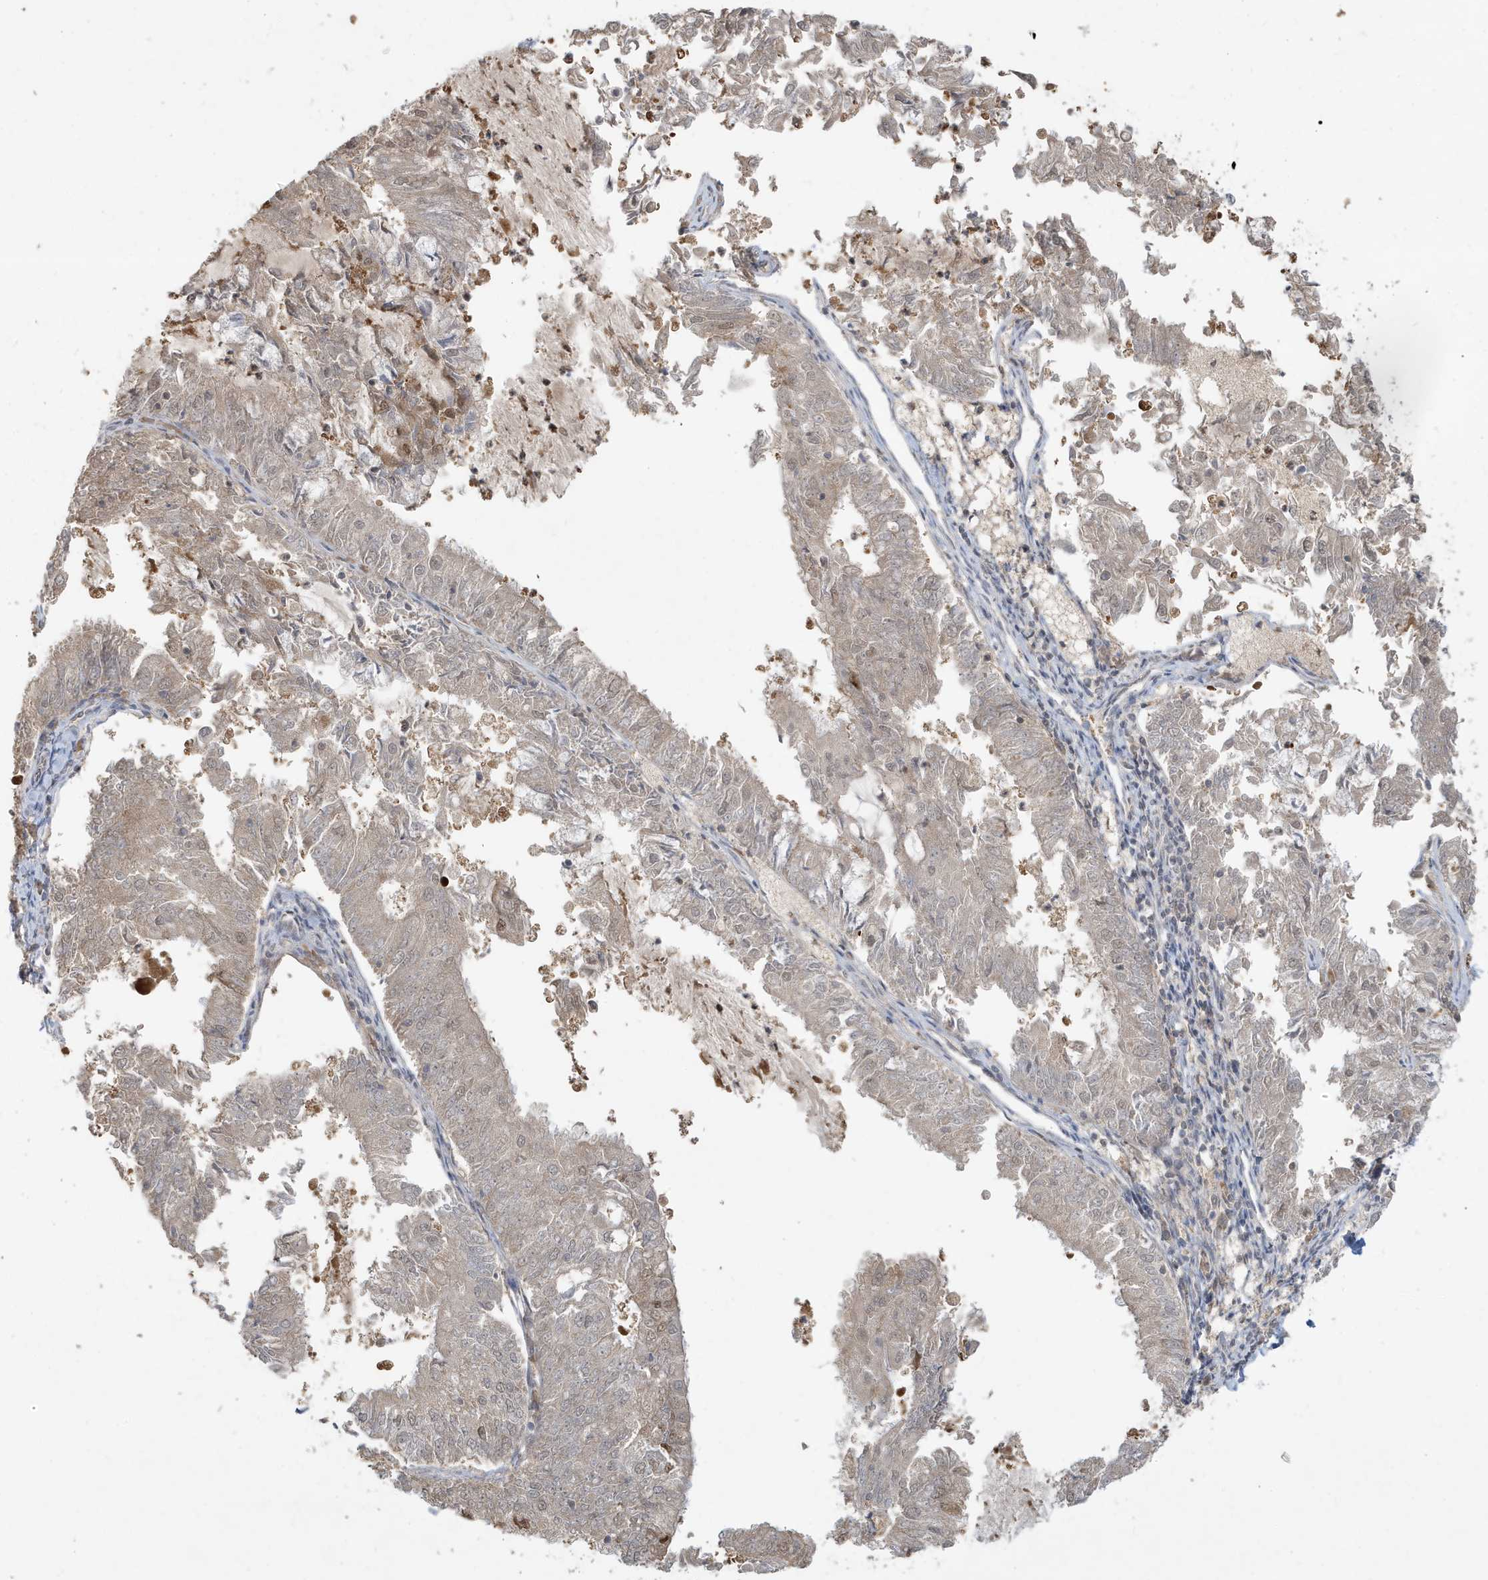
{"staining": {"intensity": "weak", "quantity": "25%-75%", "location": "cytoplasmic/membranous"}, "tissue": "endometrial cancer", "cell_type": "Tumor cells", "image_type": "cancer", "snomed": [{"axis": "morphology", "description": "Adenocarcinoma, NOS"}, {"axis": "topography", "description": "Endometrium"}], "caption": "This photomicrograph shows endometrial adenocarcinoma stained with immunohistochemistry (IHC) to label a protein in brown. The cytoplasmic/membranous of tumor cells show weak positivity for the protein. Nuclei are counter-stained blue.", "gene": "PRRT3", "patient": {"sex": "female", "age": 57}}